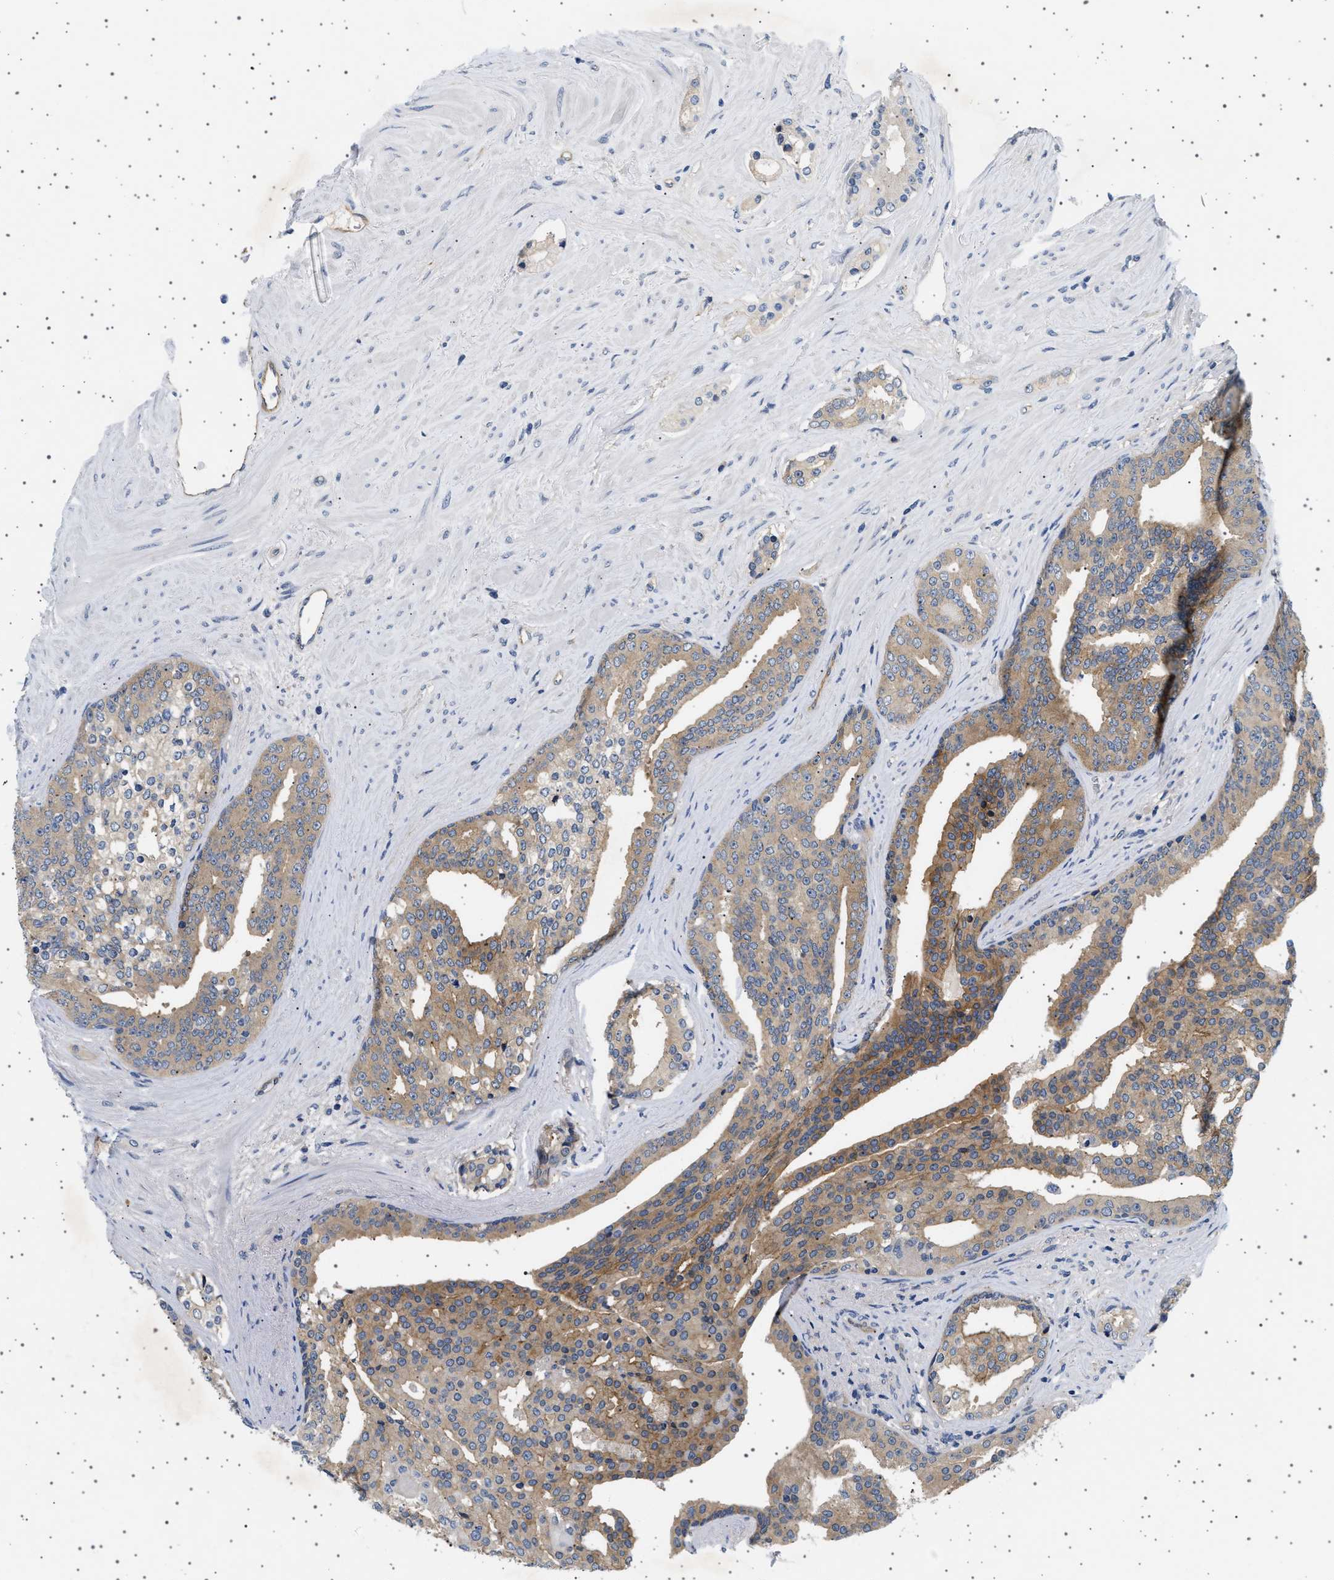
{"staining": {"intensity": "moderate", "quantity": ">75%", "location": "cytoplasmic/membranous"}, "tissue": "prostate cancer", "cell_type": "Tumor cells", "image_type": "cancer", "snomed": [{"axis": "morphology", "description": "Adenocarcinoma, High grade"}, {"axis": "topography", "description": "Prostate"}], "caption": "This photomicrograph reveals immunohistochemistry (IHC) staining of human prostate adenocarcinoma (high-grade), with medium moderate cytoplasmic/membranous staining in approximately >75% of tumor cells.", "gene": "PLPP6", "patient": {"sex": "male", "age": 71}}